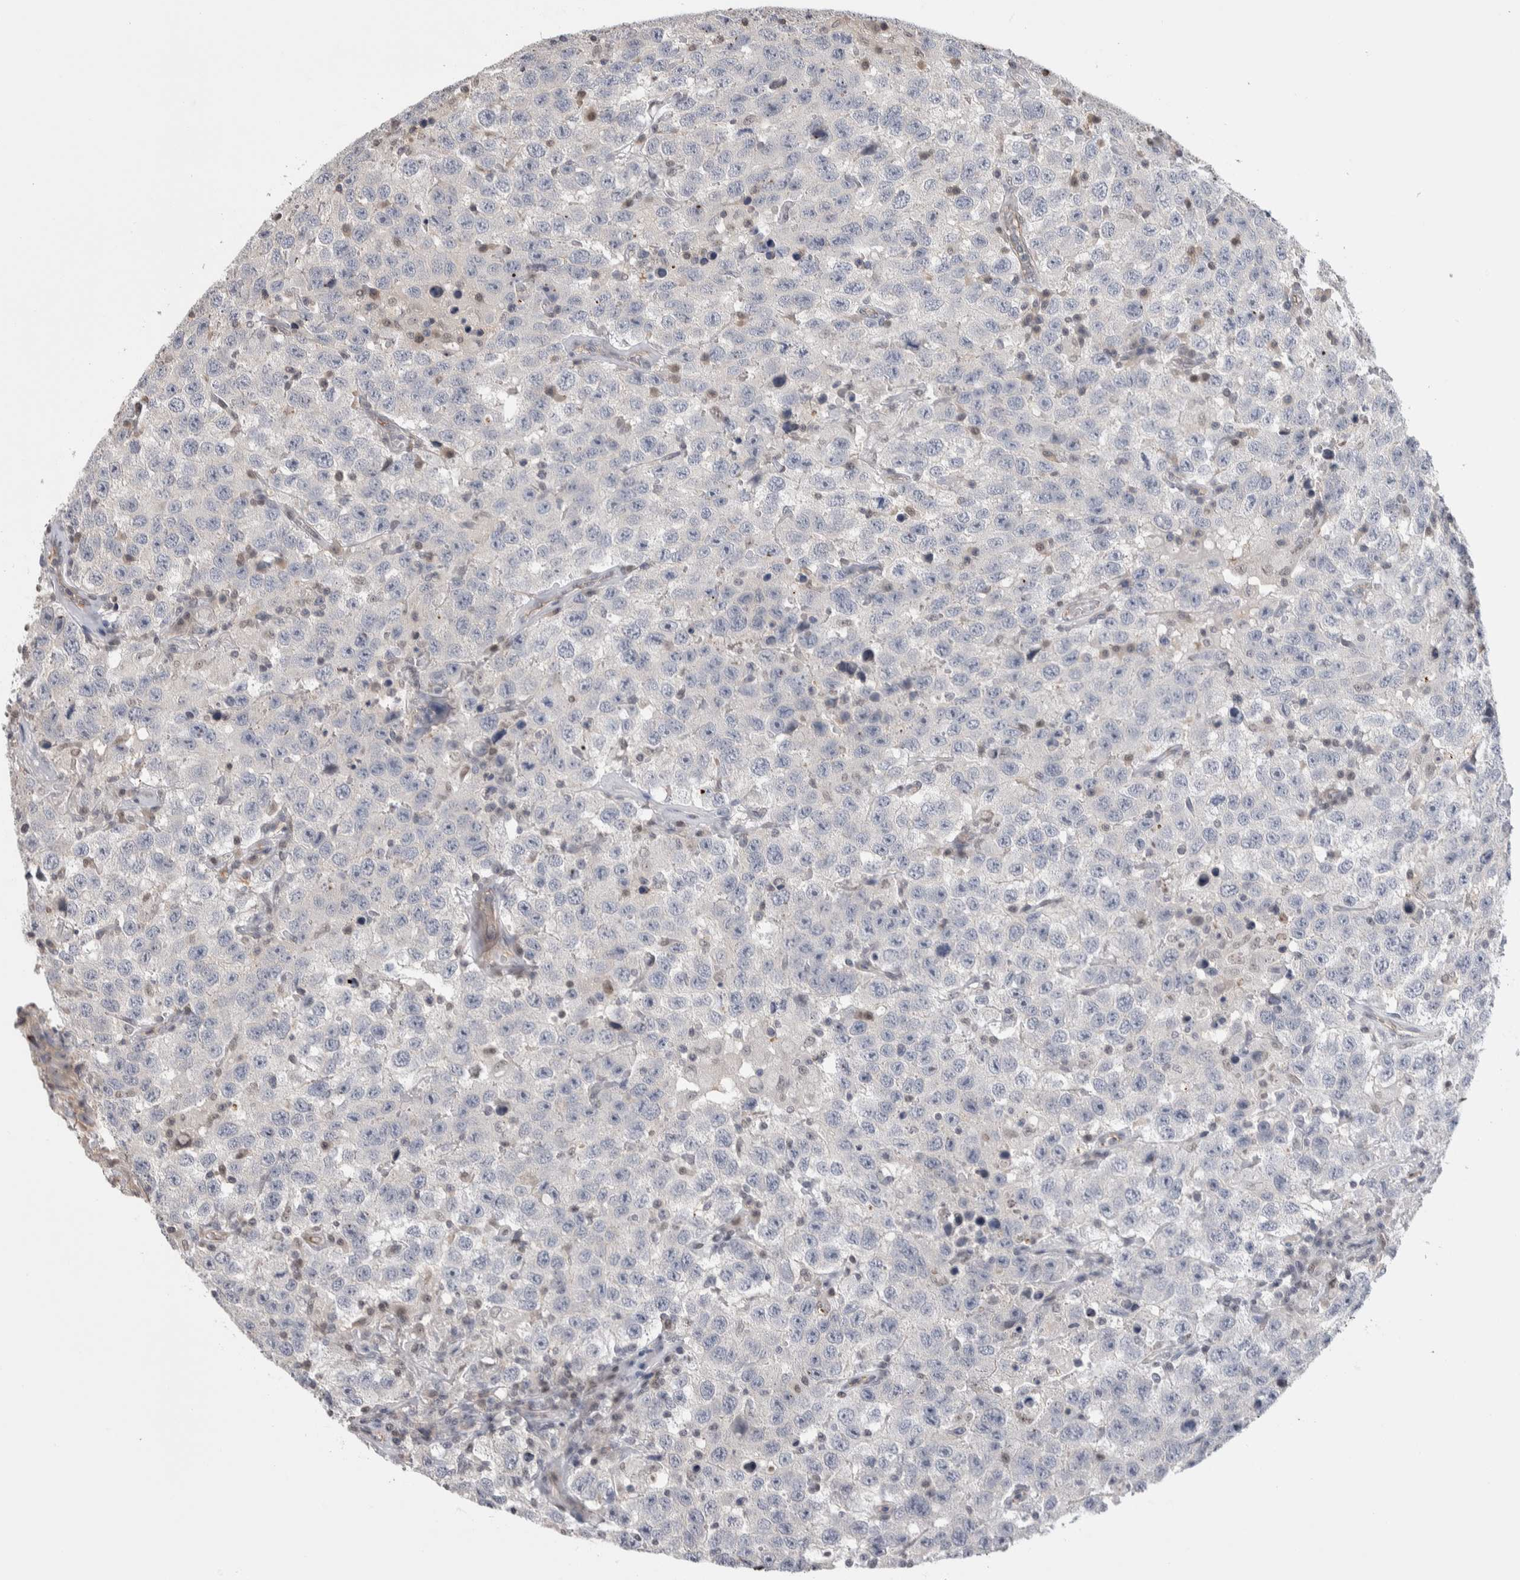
{"staining": {"intensity": "negative", "quantity": "none", "location": "none"}, "tissue": "testis cancer", "cell_type": "Tumor cells", "image_type": "cancer", "snomed": [{"axis": "morphology", "description": "Seminoma, NOS"}, {"axis": "topography", "description": "Testis"}], "caption": "An immunohistochemistry (IHC) image of testis cancer is shown. There is no staining in tumor cells of testis cancer.", "gene": "ZBTB49", "patient": {"sex": "male", "age": 41}}